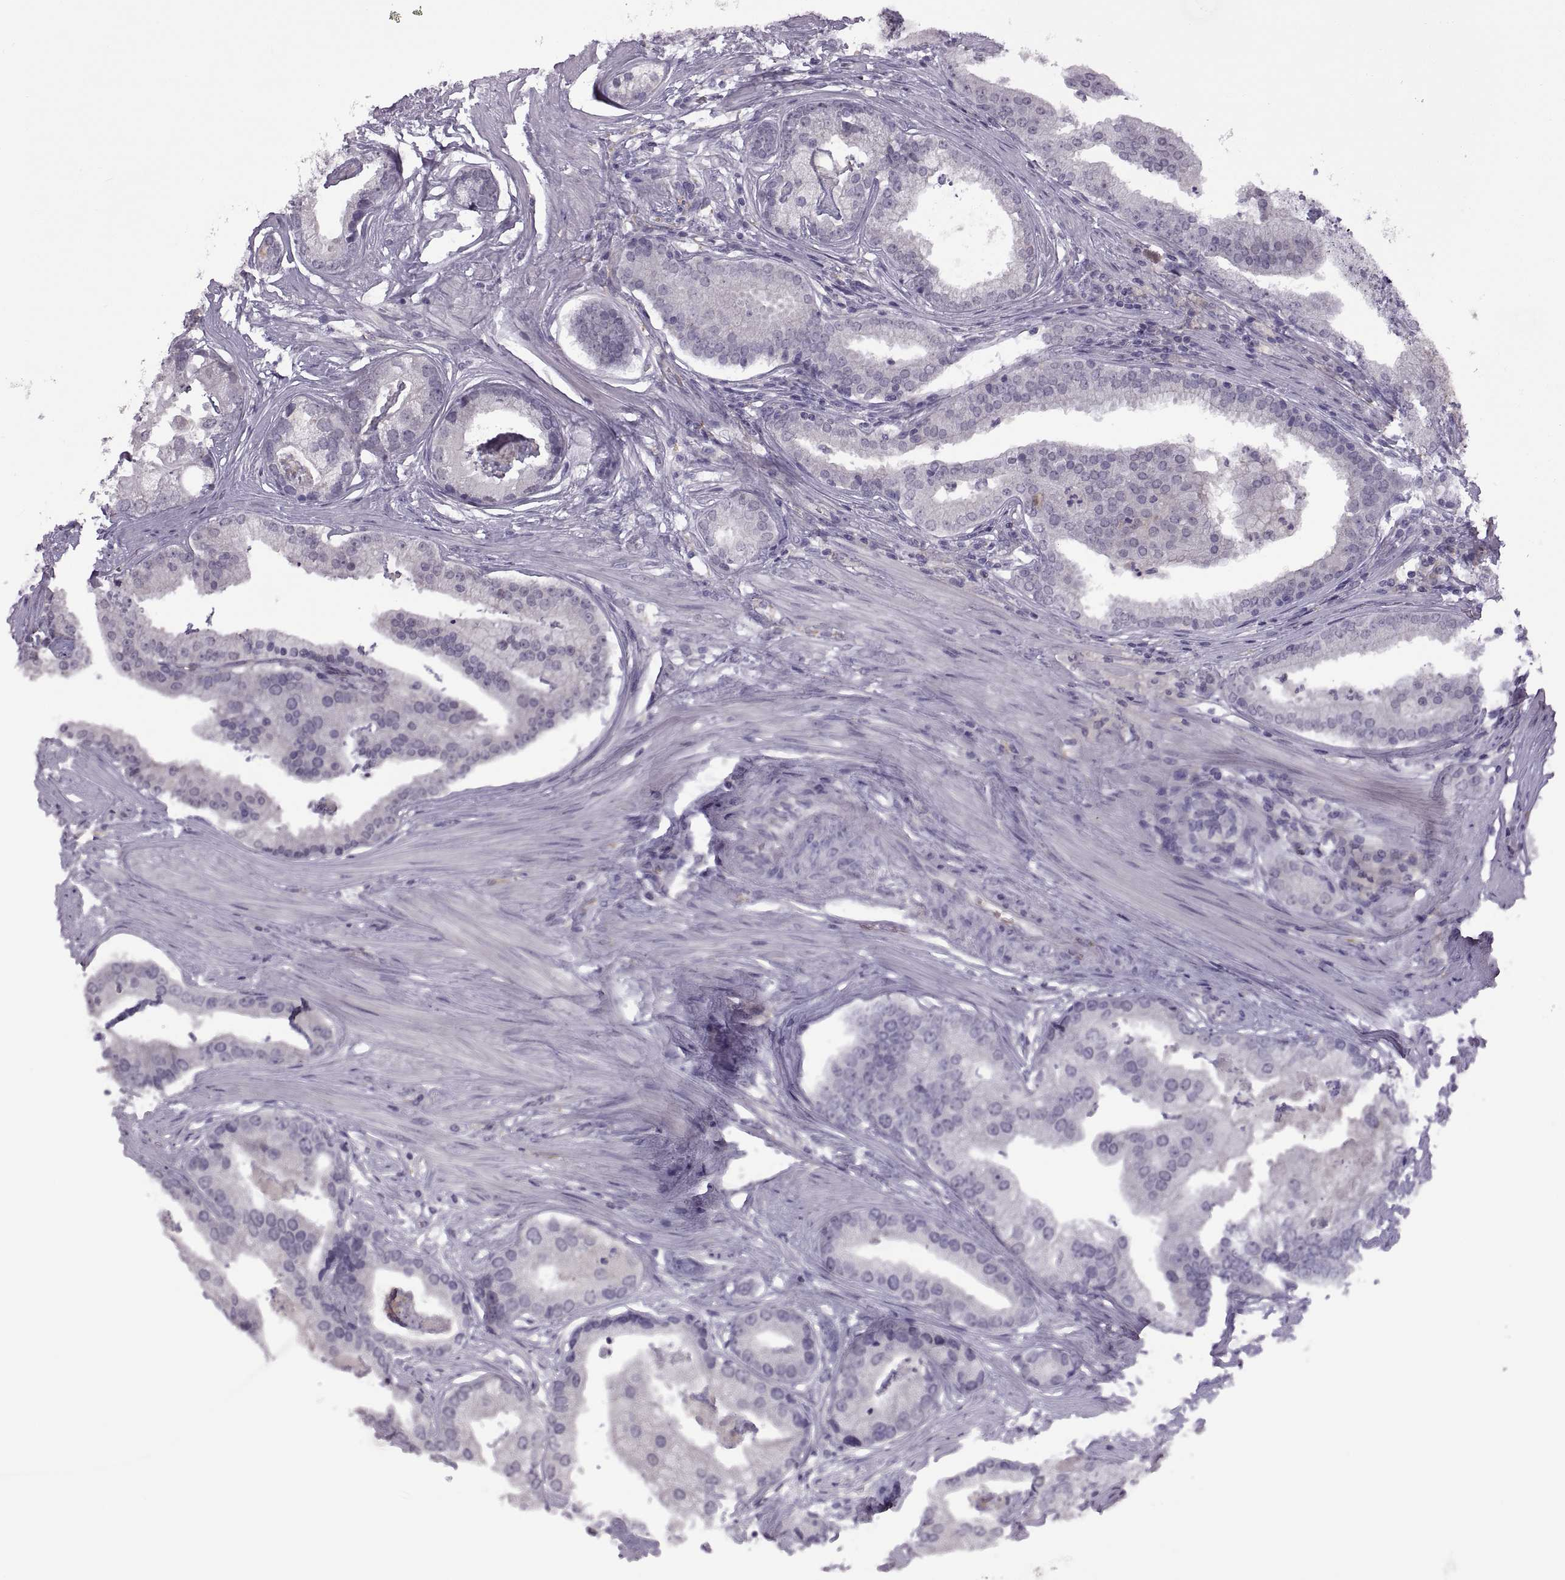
{"staining": {"intensity": "negative", "quantity": "none", "location": "none"}, "tissue": "prostate cancer", "cell_type": "Tumor cells", "image_type": "cancer", "snomed": [{"axis": "morphology", "description": "Adenocarcinoma, NOS"}, {"axis": "topography", "description": "Prostate and seminal vesicle, NOS"}, {"axis": "topography", "description": "Prostate"}], "caption": "Immunohistochemistry image of prostate cancer stained for a protein (brown), which exhibits no positivity in tumor cells.", "gene": "MEIOC", "patient": {"sex": "male", "age": 44}}